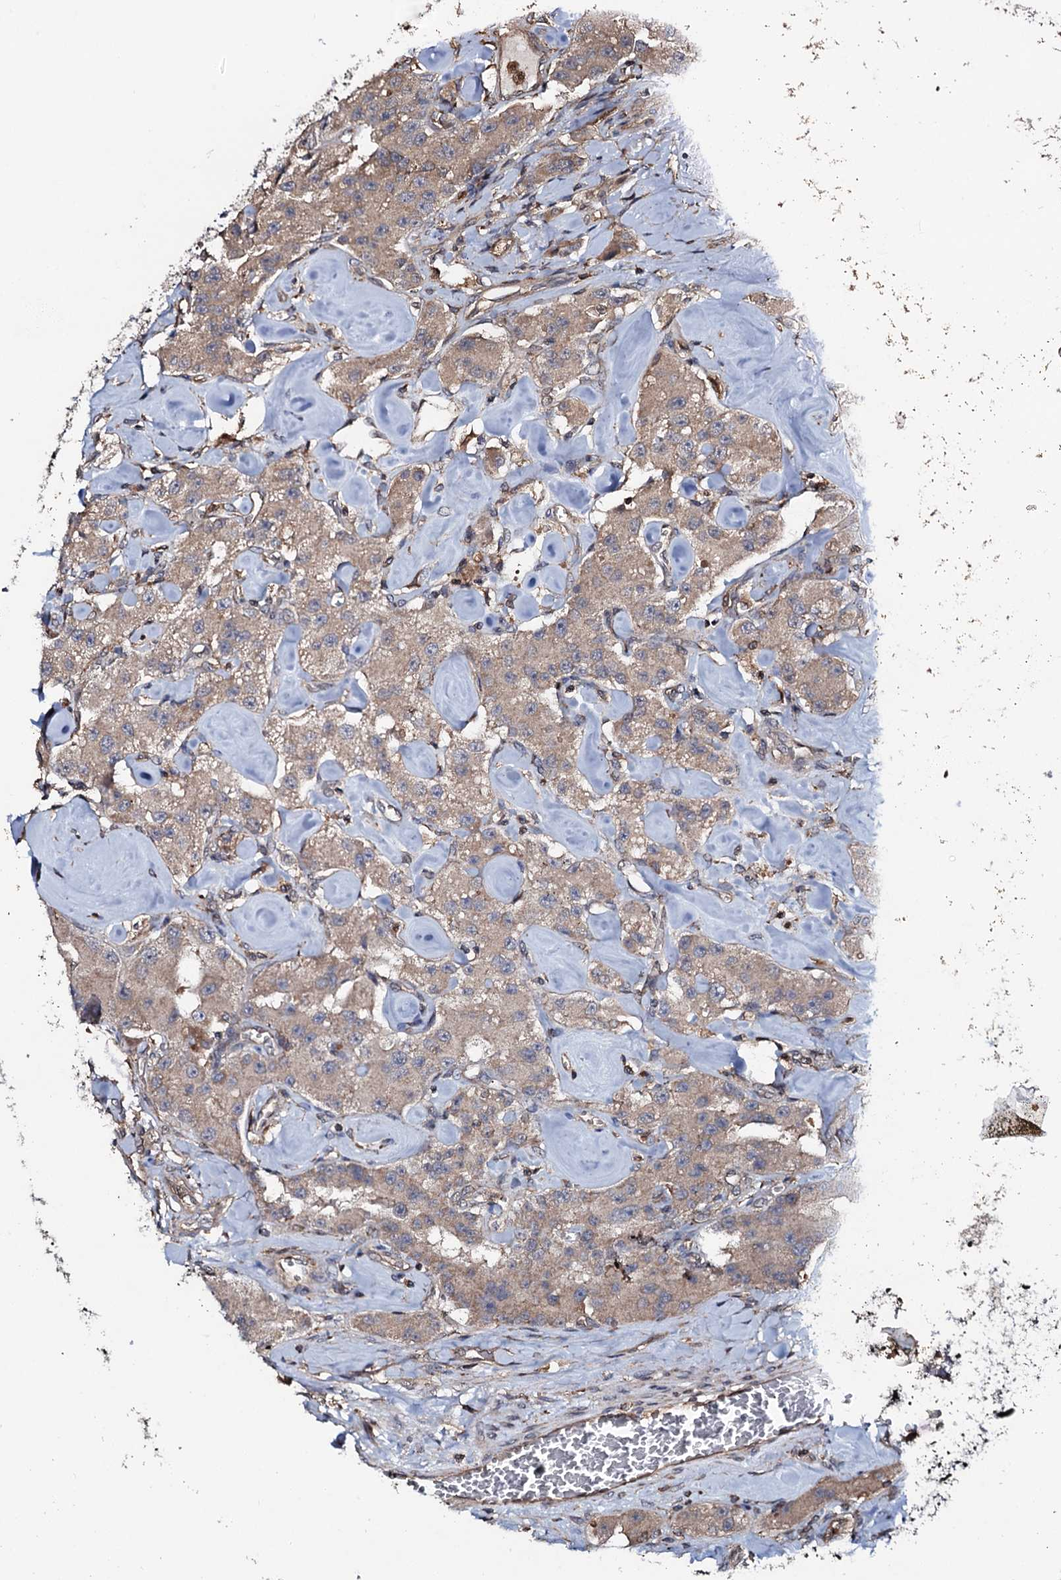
{"staining": {"intensity": "weak", "quantity": "25%-75%", "location": "cytoplasmic/membranous"}, "tissue": "carcinoid", "cell_type": "Tumor cells", "image_type": "cancer", "snomed": [{"axis": "morphology", "description": "Carcinoid, malignant, NOS"}, {"axis": "topography", "description": "Pancreas"}], "caption": "IHC of carcinoid reveals low levels of weak cytoplasmic/membranous staining in about 25%-75% of tumor cells.", "gene": "COG6", "patient": {"sex": "male", "age": 41}}